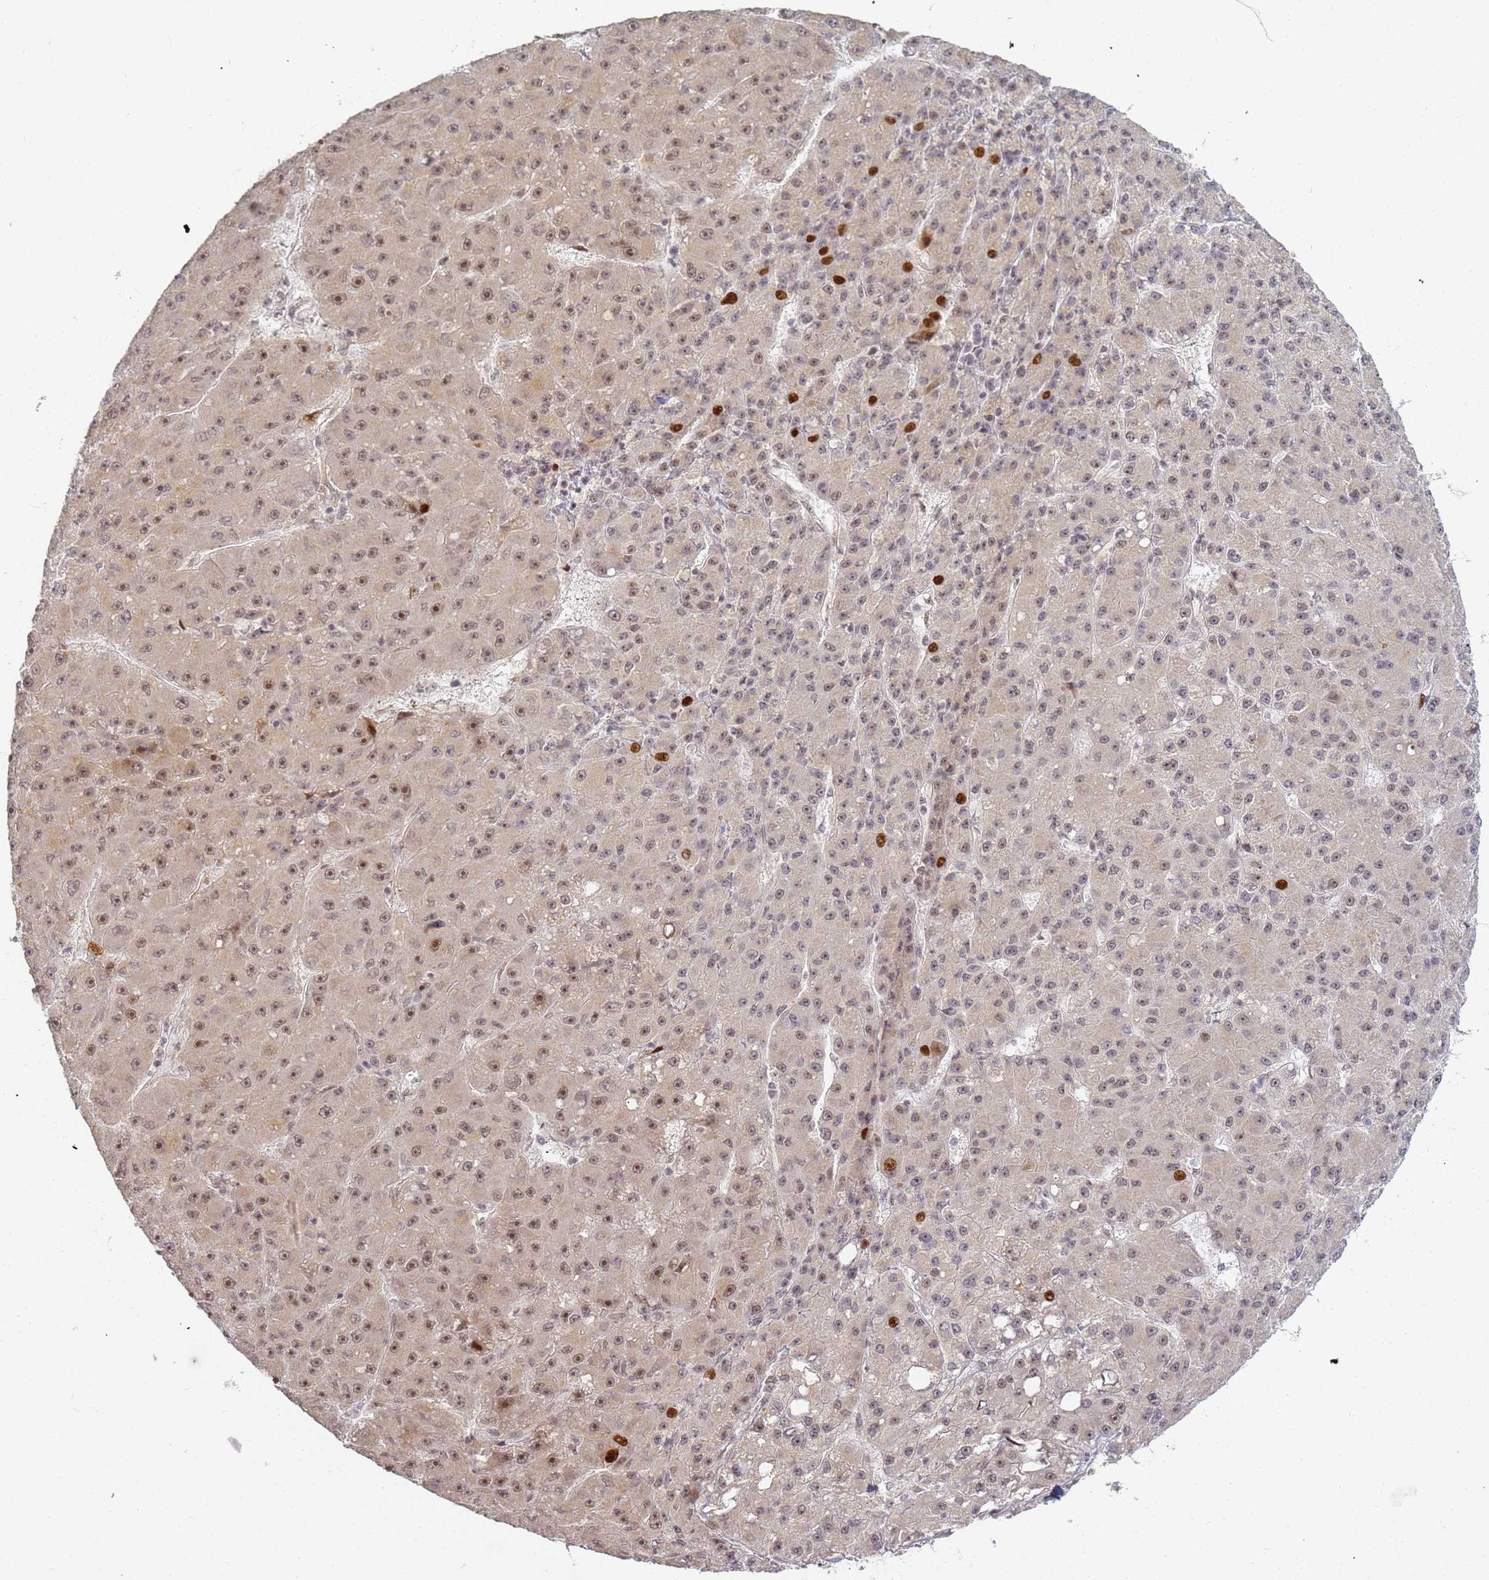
{"staining": {"intensity": "moderate", "quantity": ">75%", "location": "nuclear"}, "tissue": "liver cancer", "cell_type": "Tumor cells", "image_type": "cancer", "snomed": [{"axis": "morphology", "description": "Carcinoma, Hepatocellular, NOS"}, {"axis": "topography", "description": "Liver"}], "caption": "Immunohistochemistry (IHC) staining of liver hepatocellular carcinoma, which displays medium levels of moderate nuclear staining in about >75% of tumor cells indicating moderate nuclear protein expression. The staining was performed using DAB (brown) for protein detection and nuclei were counterstained in hematoxylin (blue).", "gene": "ABCA2", "patient": {"sex": "male", "age": 67}}